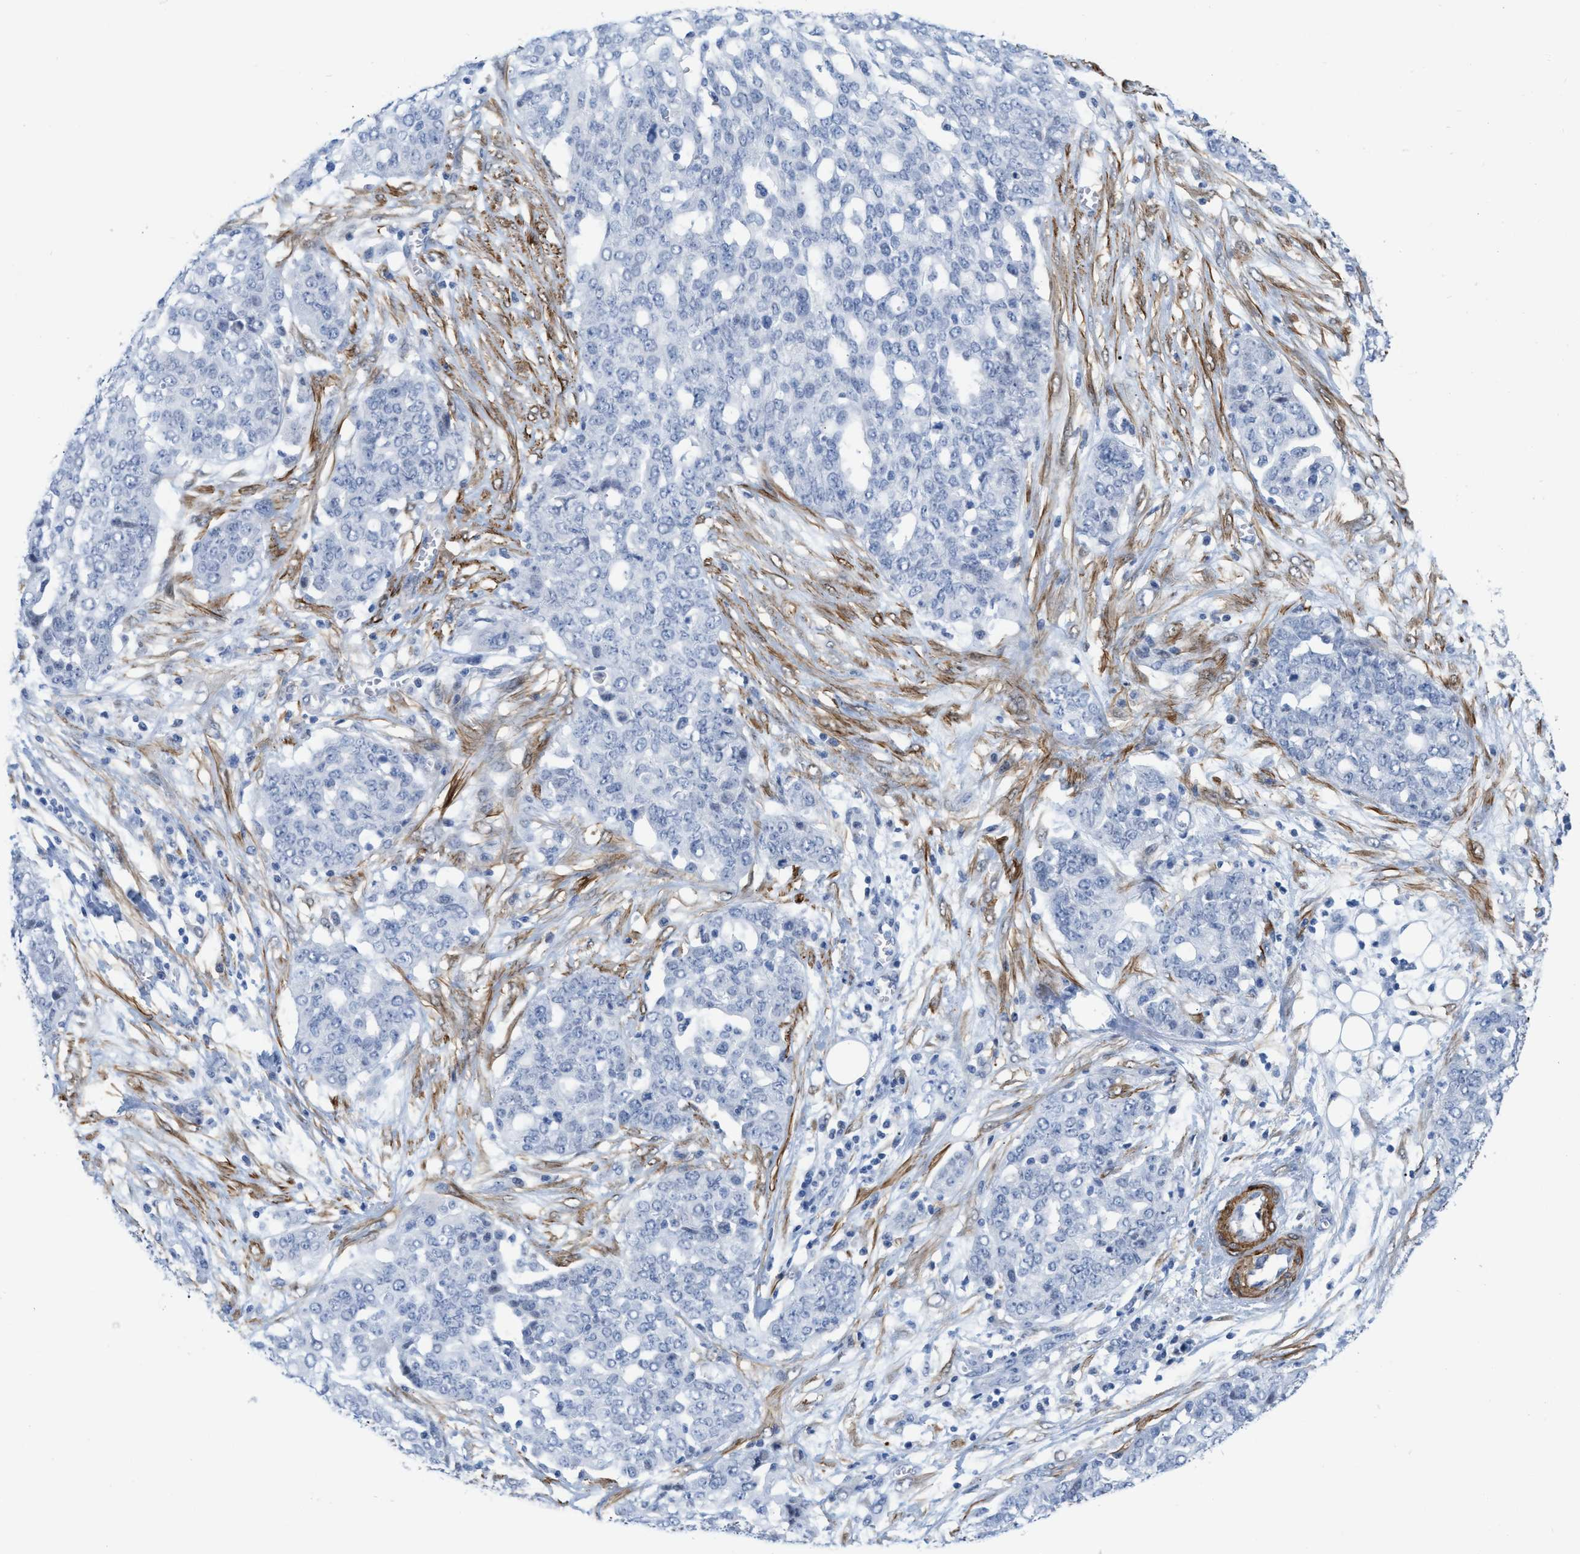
{"staining": {"intensity": "negative", "quantity": "none", "location": "none"}, "tissue": "ovarian cancer", "cell_type": "Tumor cells", "image_type": "cancer", "snomed": [{"axis": "morphology", "description": "Cystadenocarcinoma, serous, NOS"}, {"axis": "topography", "description": "Soft tissue"}, {"axis": "topography", "description": "Ovary"}], "caption": "Tumor cells are negative for protein expression in human ovarian serous cystadenocarcinoma.", "gene": "TAGLN", "patient": {"sex": "female", "age": 57}}